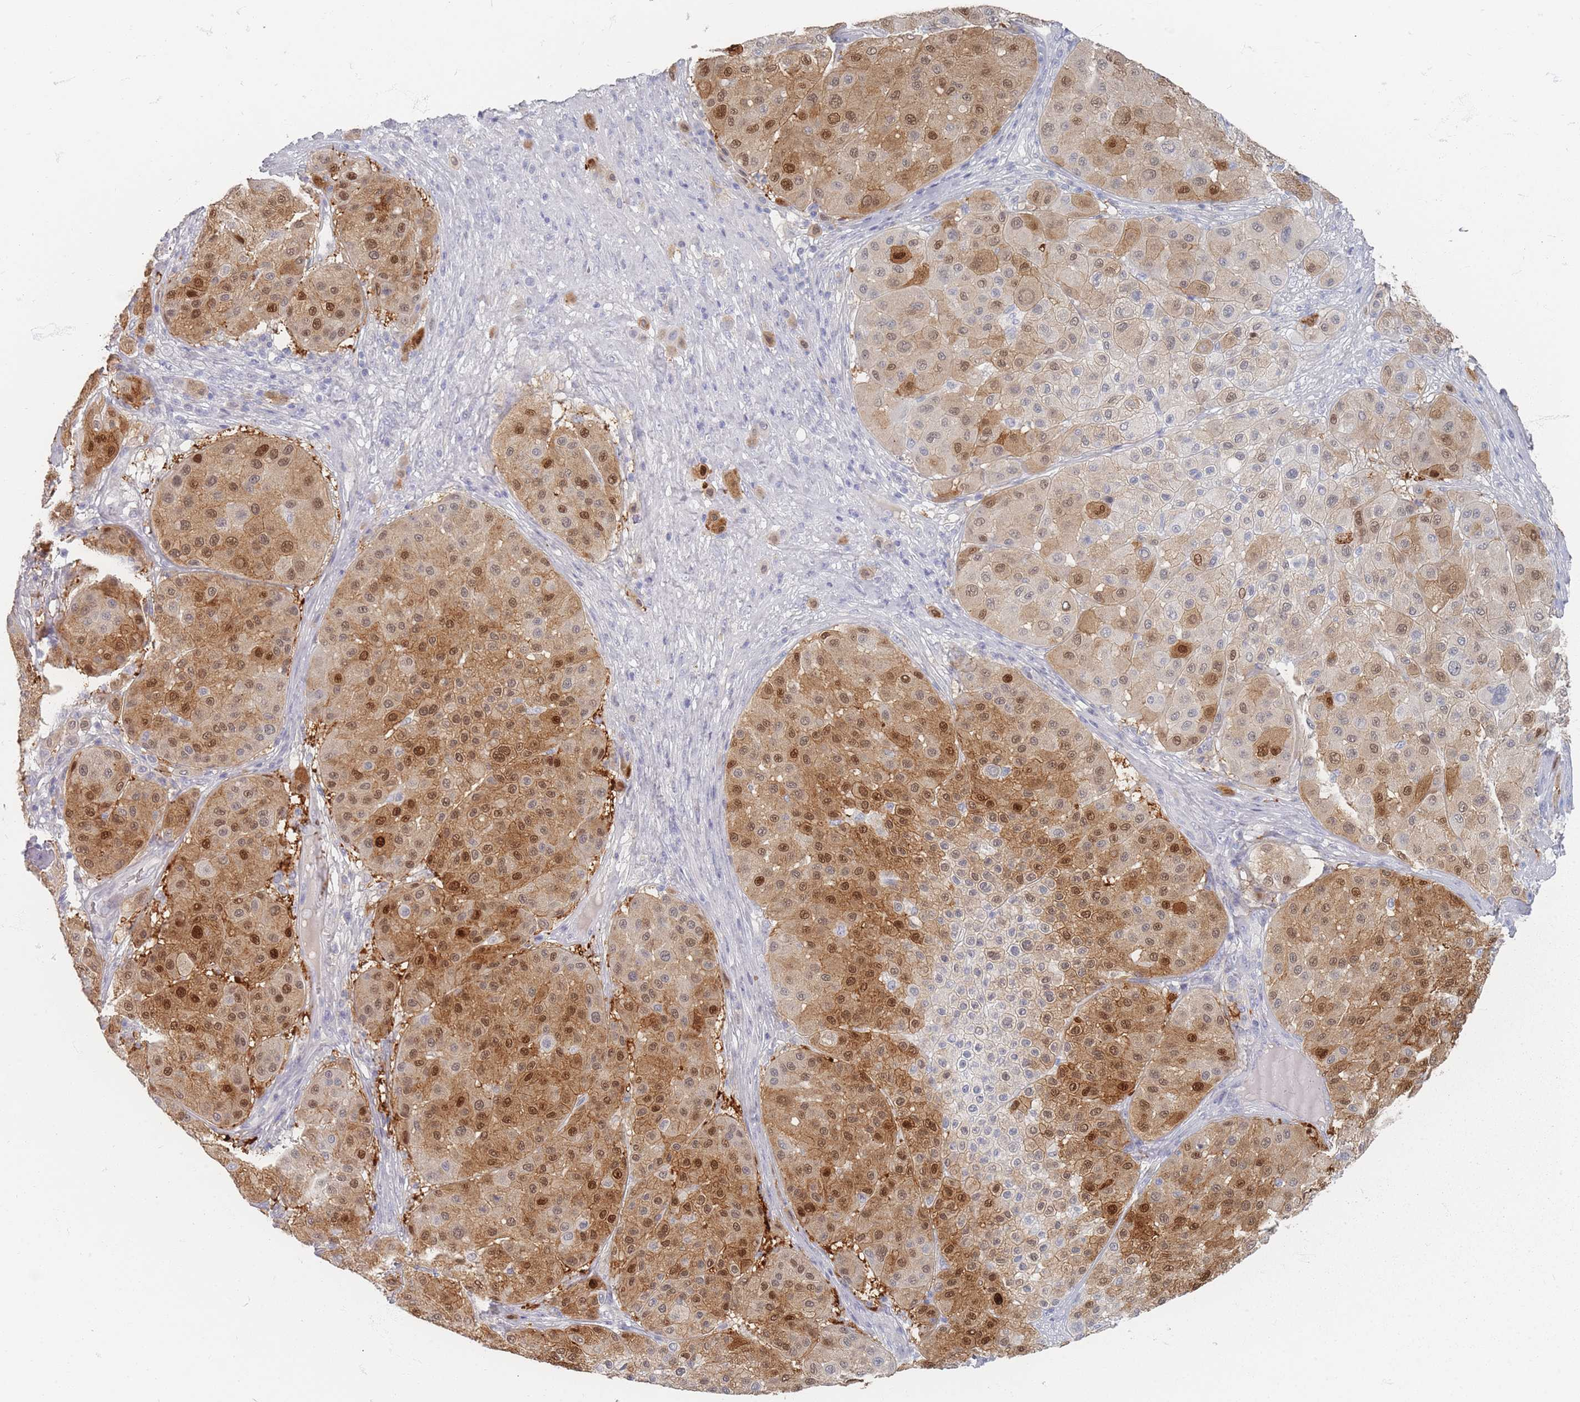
{"staining": {"intensity": "moderate", "quantity": ">75%", "location": "cytoplasmic/membranous,nuclear"}, "tissue": "melanoma", "cell_type": "Tumor cells", "image_type": "cancer", "snomed": [{"axis": "morphology", "description": "Malignant melanoma, Metastatic site"}, {"axis": "topography", "description": "Smooth muscle"}], "caption": "Brown immunohistochemical staining in malignant melanoma (metastatic site) displays moderate cytoplasmic/membranous and nuclear positivity in approximately >75% of tumor cells.", "gene": "HELZ2", "patient": {"sex": "male", "age": 41}}